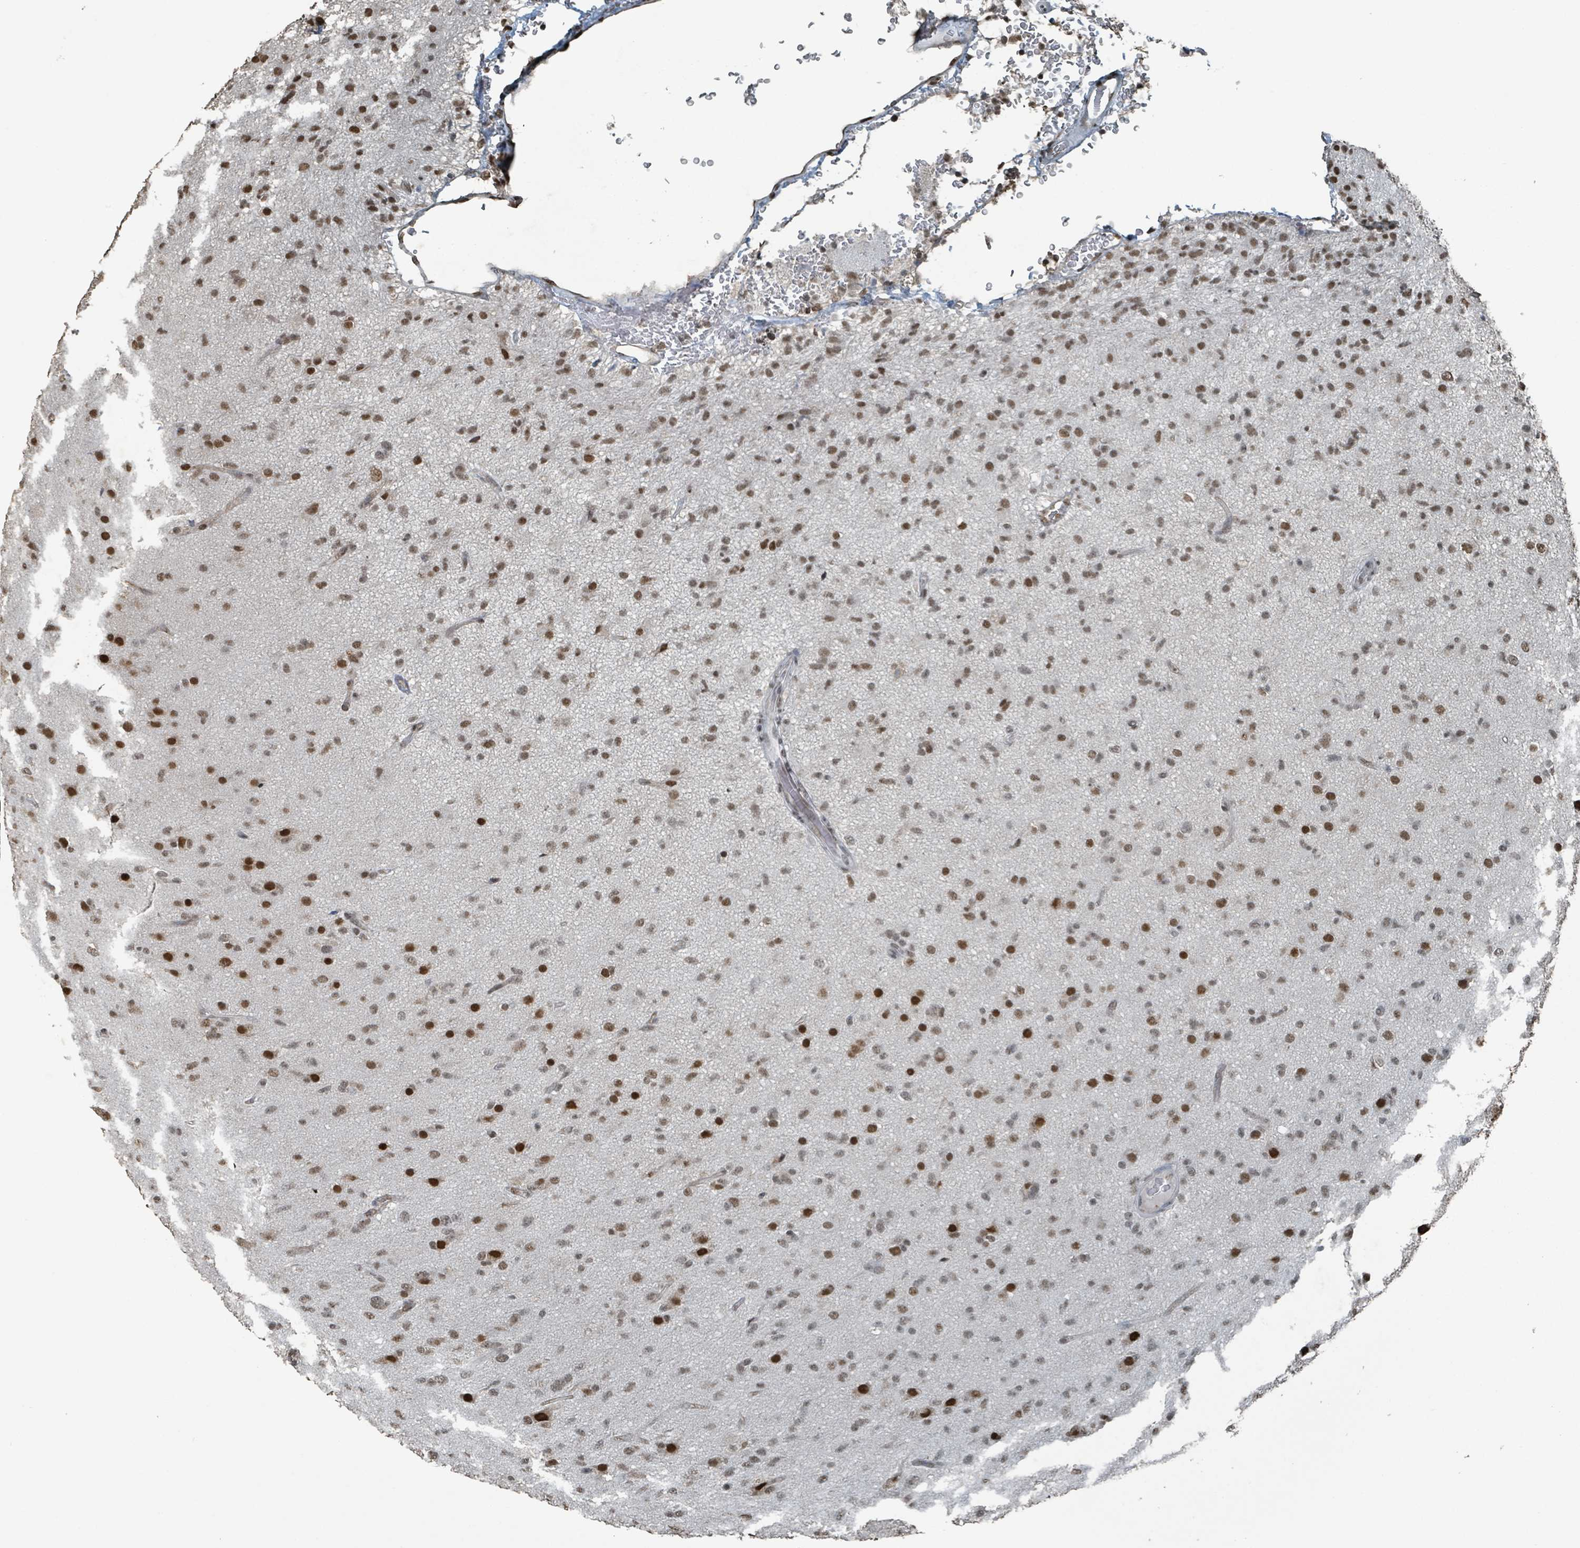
{"staining": {"intensity": "moderate", "quantity": ">75%", "location": "nuclear"}, "tissue": "glioma", "cell_type": "Tumor cells", "image_type": "cancer", "snomed": [{"axis": "morphology", "description": "Glioma, malignant, Low grade"}, {"axis": "topography", "description": "Brain"}], "caption": "Protein positivity by immunohistochemistry (IHC) reveals moderate nuclear staining in approximately >75% of tumor cells in malignant glioma (low-grade).", "gene": "PHIP", "patient": {"sex": "male", "age": 65}}